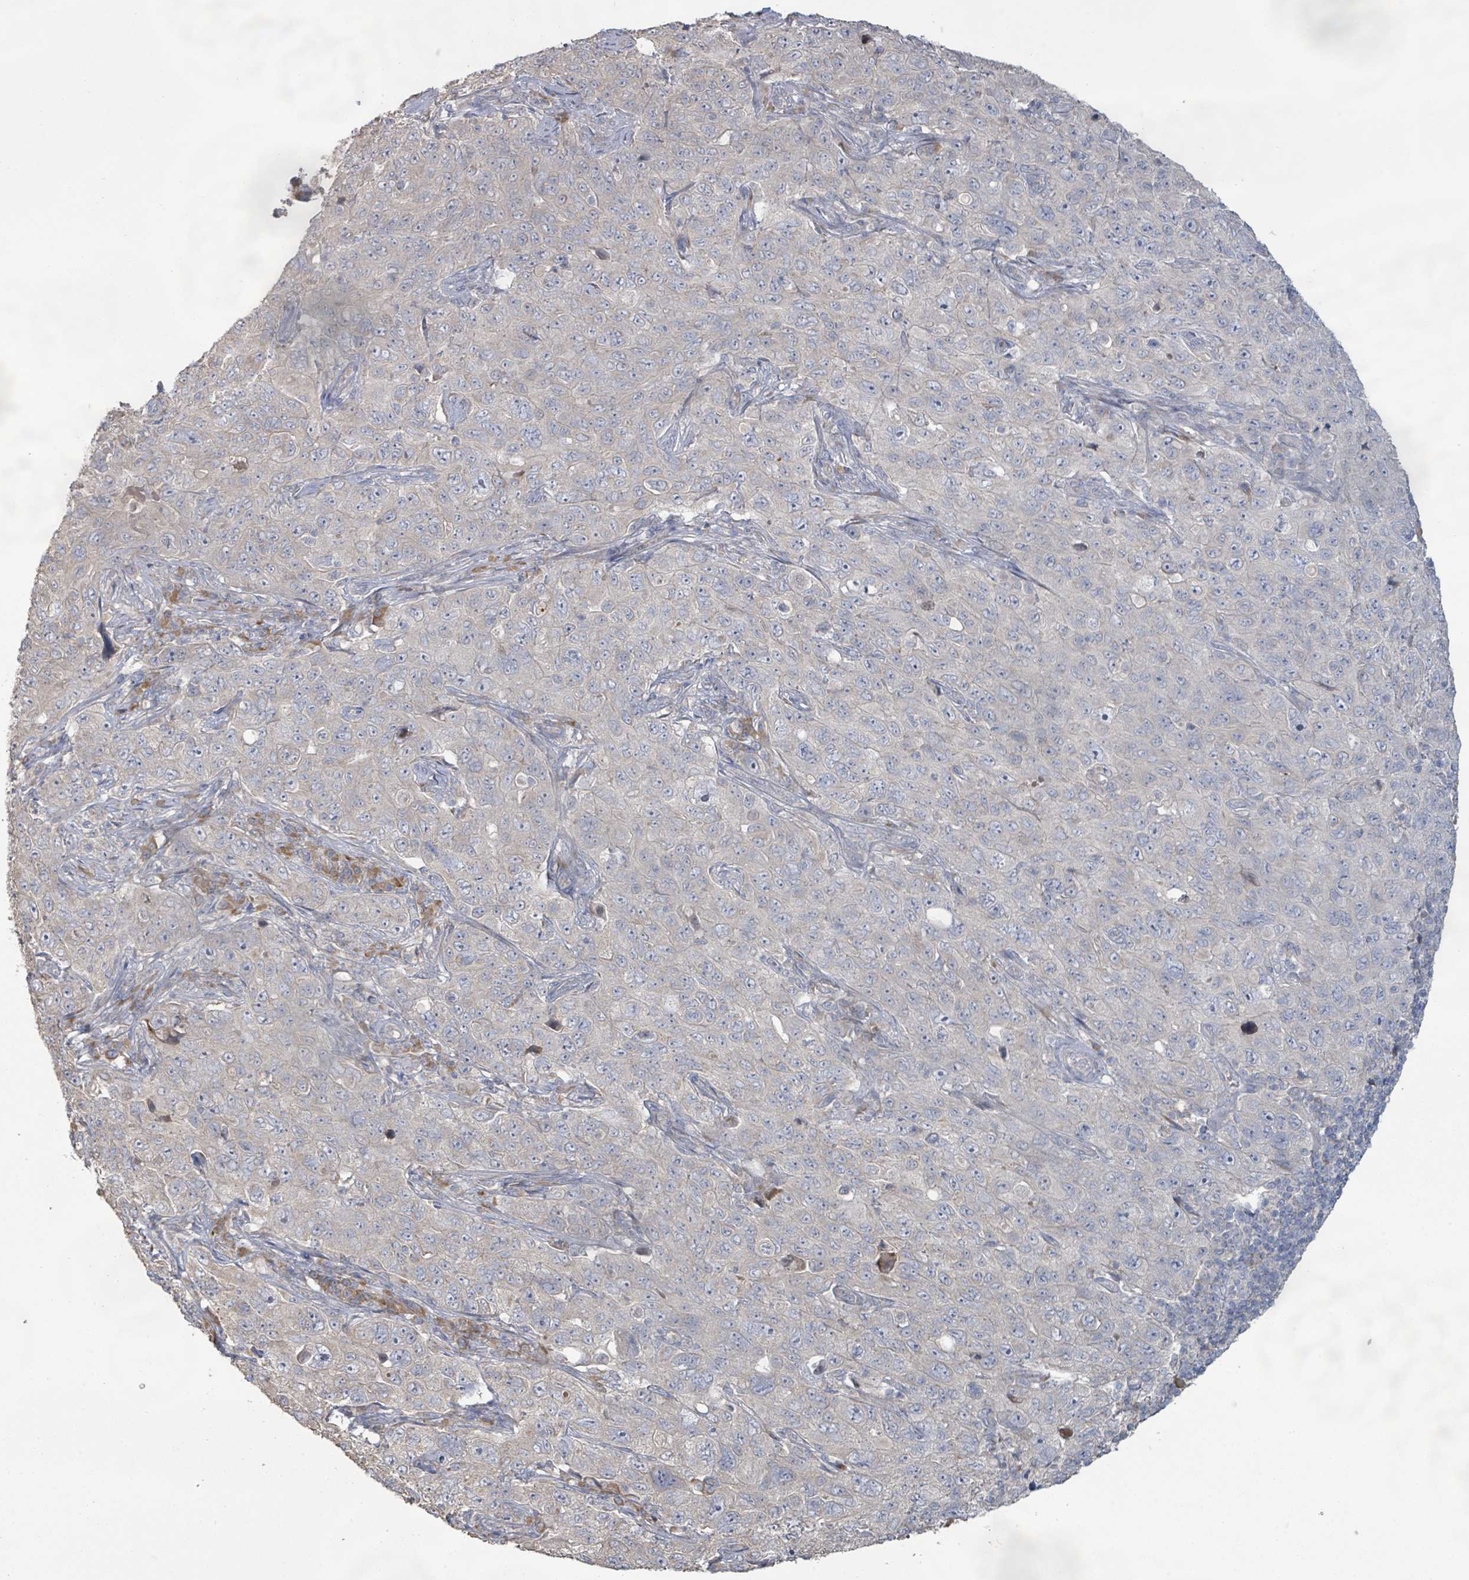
{"staining": {"intensity": "negative", "quantity": "none", "location": "none"}, "tissue": "pancreatic cancer", "cell_type": "Tumor cells", "image_type": "cancer", "snomed": [{"axis": "morphology", "description": "Adenocarcinoma, NOS"}, {"axis": "topography", "description": "Pancreas"}], "caption": "Image shows no protein expression in tumor cells of pancreatic cancer tissue.", "gene": "KCNS2", "patient": {"sex": "male", "age": 68}}